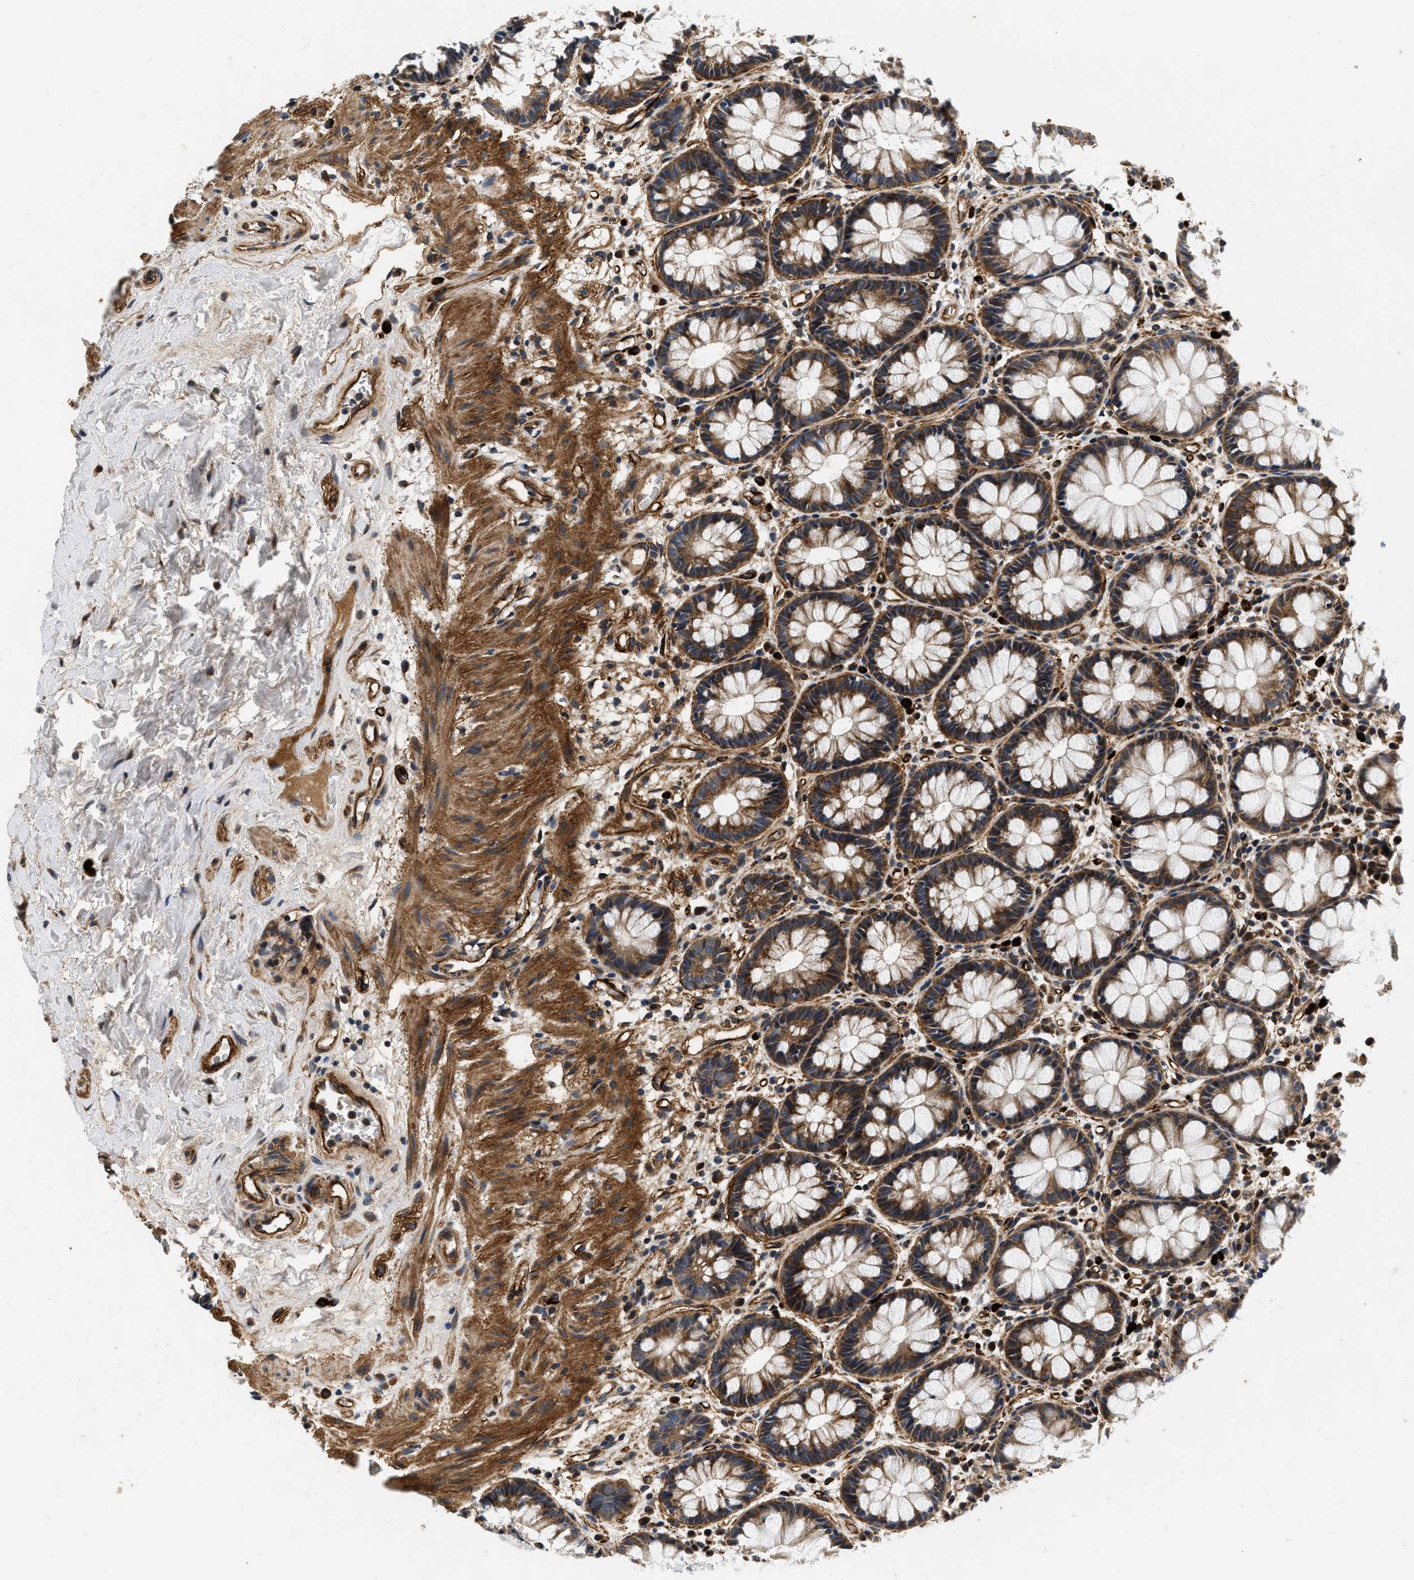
{"staining": {"intensity": "strong", "quantity": ">75%", "location": "cytoplasmic/membranous"}, "tissue": "rectum", "cell_type": "Glandular cells", "image_type": "normal", "snomed": [{"axis": "morphology", "description": "Normal tissue, NOS"}, {"axis": "topography", "description": "Rectum"}], "caption": "An image of rectum stained for a protein demonstrates strong cytoplasmic/membranous brown staining in glandular cells.", "gene": "NME6", "patient": {"sex": "male", "age": 64}}